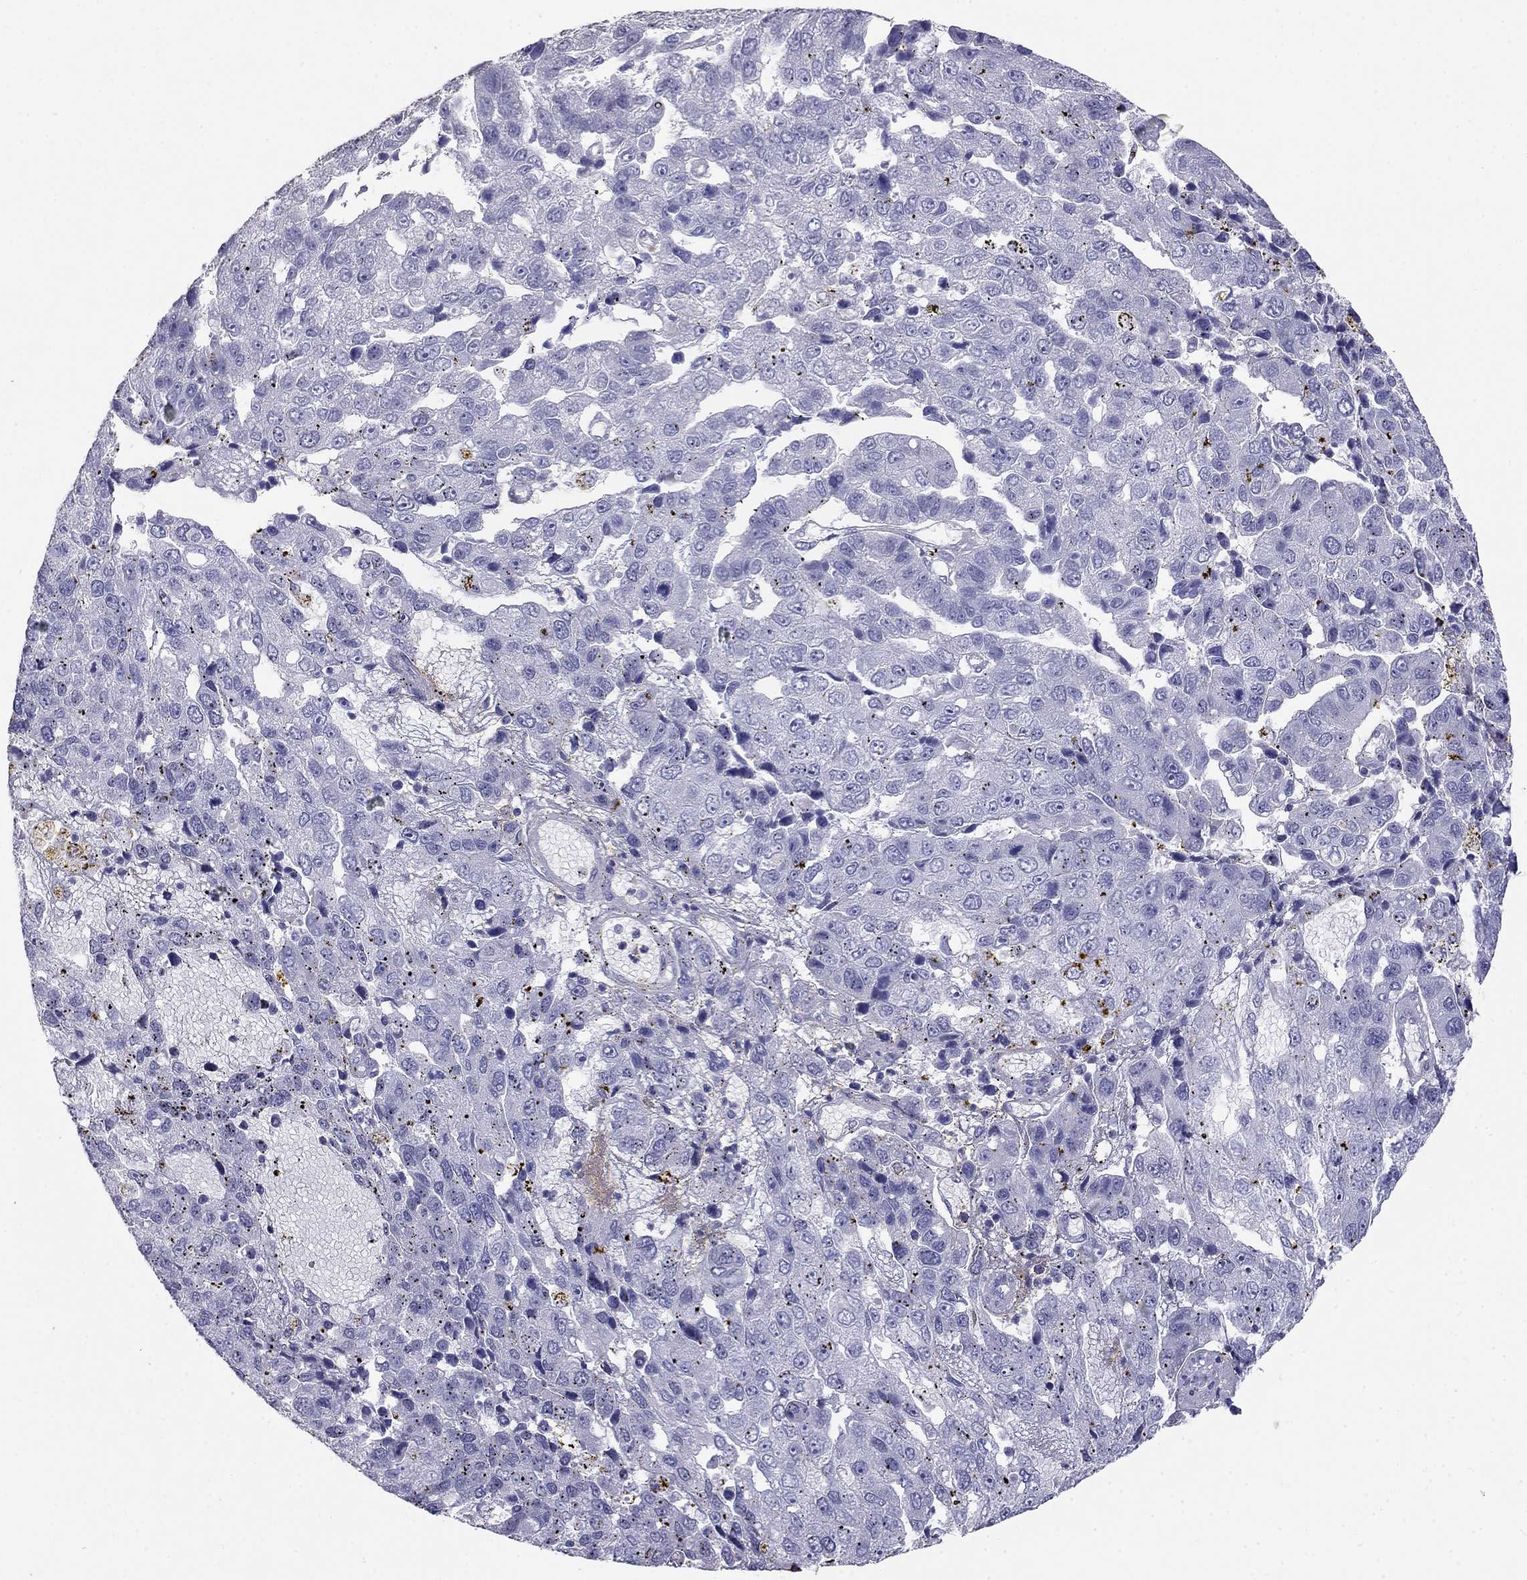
{"staining": {"intensity": "negative", "quantity": "none", "location": "none"}, "tissue": "pancreatic cancer", "cell_type": "Tumor cells", "image_type": "cancer", "snomed": [{"axis": "morphology", "description": "Adenocarcinoma, NOS"}, {"axis": "topography", "description": "Pancreas"}], "caption": "High power microscopy photomicrograph of an immunohistochemistry (IHC) image of pancreatic cancer (adenocarcinoma), revealing no significant staining in tumor cells.", "gene": "LY6H", "patient": {"sex": "female", "age": 61}}